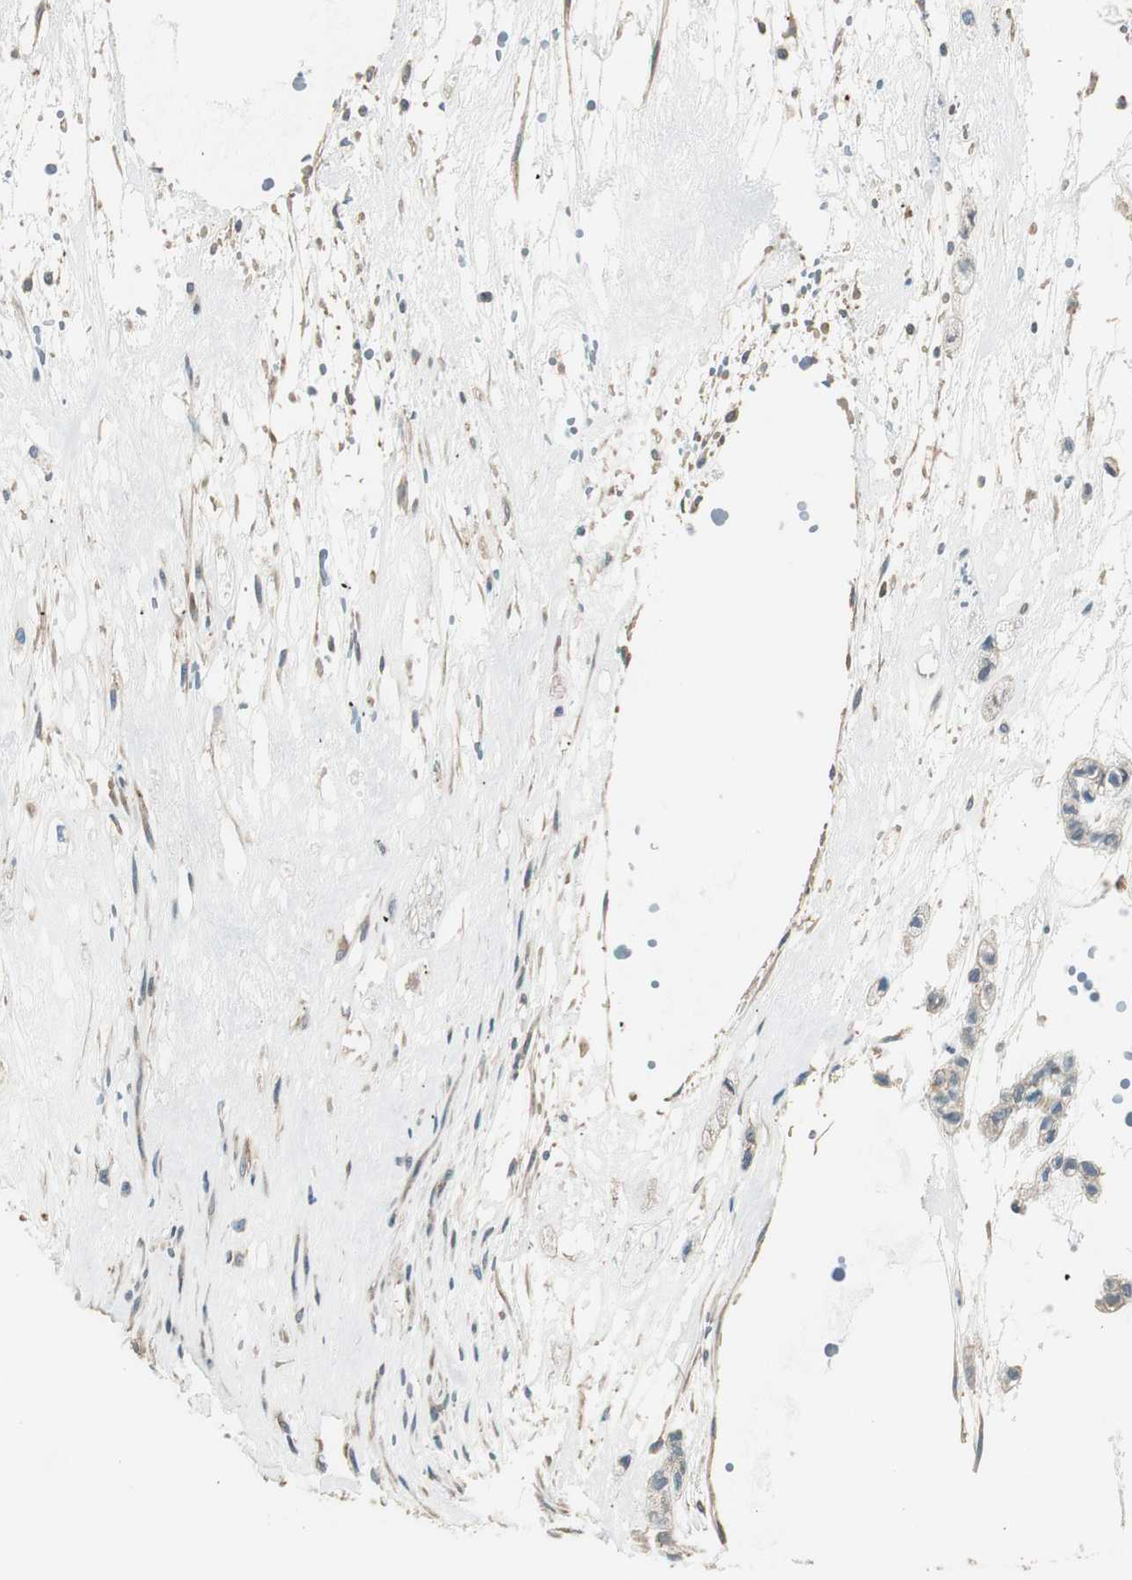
{"staining": {"intensity": "weak", "quantity": ">75%", "location": "cytoplasmic/membranous"}, "tissue": "head and neck cancer", "cell_type": "Tumor cells", "image_type": "cancer", "snomed": [{"axis": "morphology", "description": "Adenocarcinoma, NOS"}, {"axis": "morphology", "description": "Adenoma, NOS"}, {"axis": "topography", "description": "Head-Neck"}], "caption": "Weak cytoplasmic/membranous staining for a protein is seen in about >75% of tumor cells of head and neck cancer using IHC.", "gene": "PI4K2B", "patient": {"sex": "female", "age": 55}}